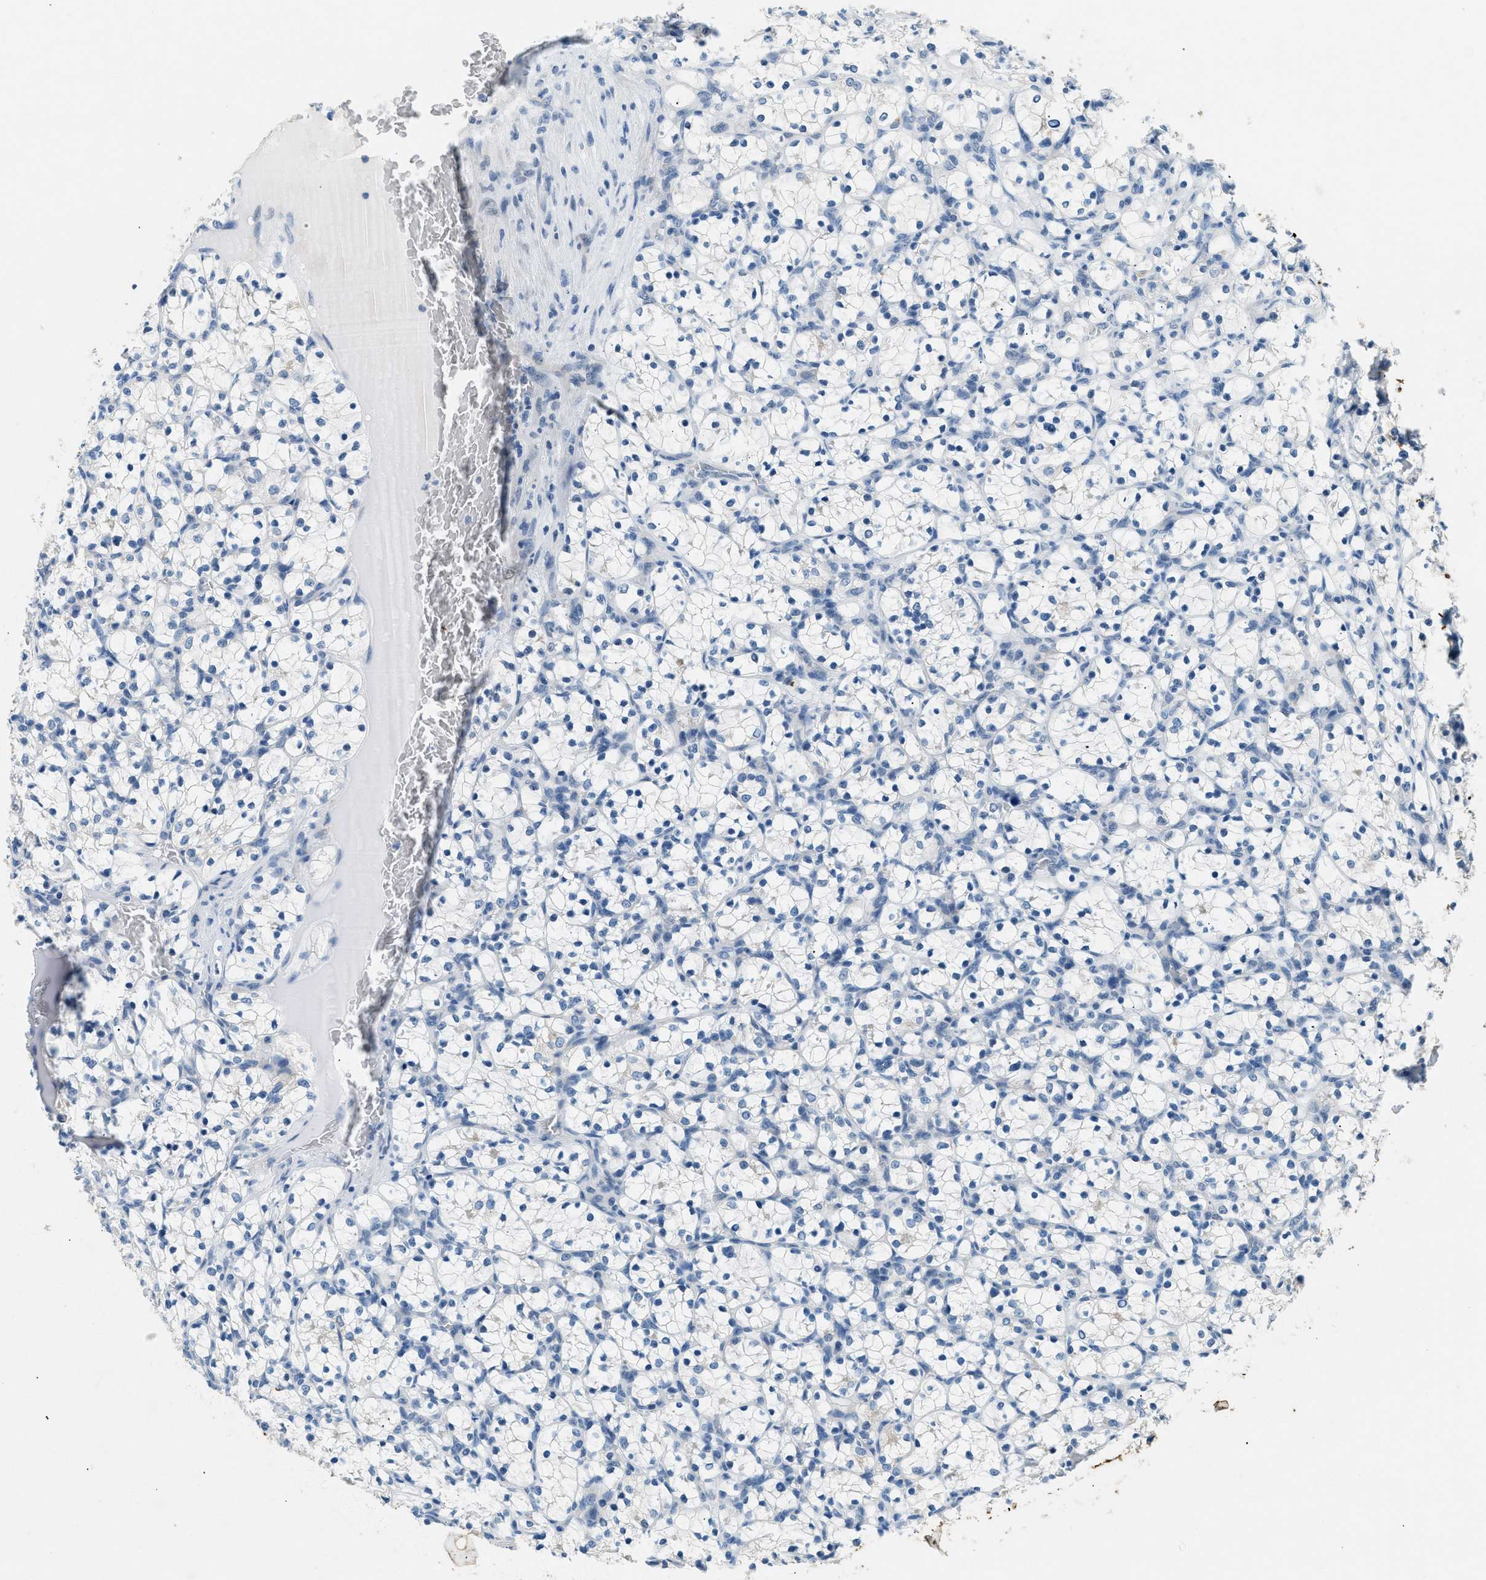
{"staining": {"intensity": "negative", "quantity": "none", "location": "none"}, "tissue": "renal cancer", "cell_type": "Tumor cells", "image_type": "cancer", "snomed": [{"axis": "morphology", "description": "Adenocarcinoma, NOS"}, {"axis": "topography", "description": "Kidney"}], "caption": "IHC of human renal cancer (adenocarcinoma) reveals no positivity in tumor cells. (DAB IHC with hematoxylin counter stain).", "gene": "CFAP20", "patient": {"sex": "female", "age": 69}}